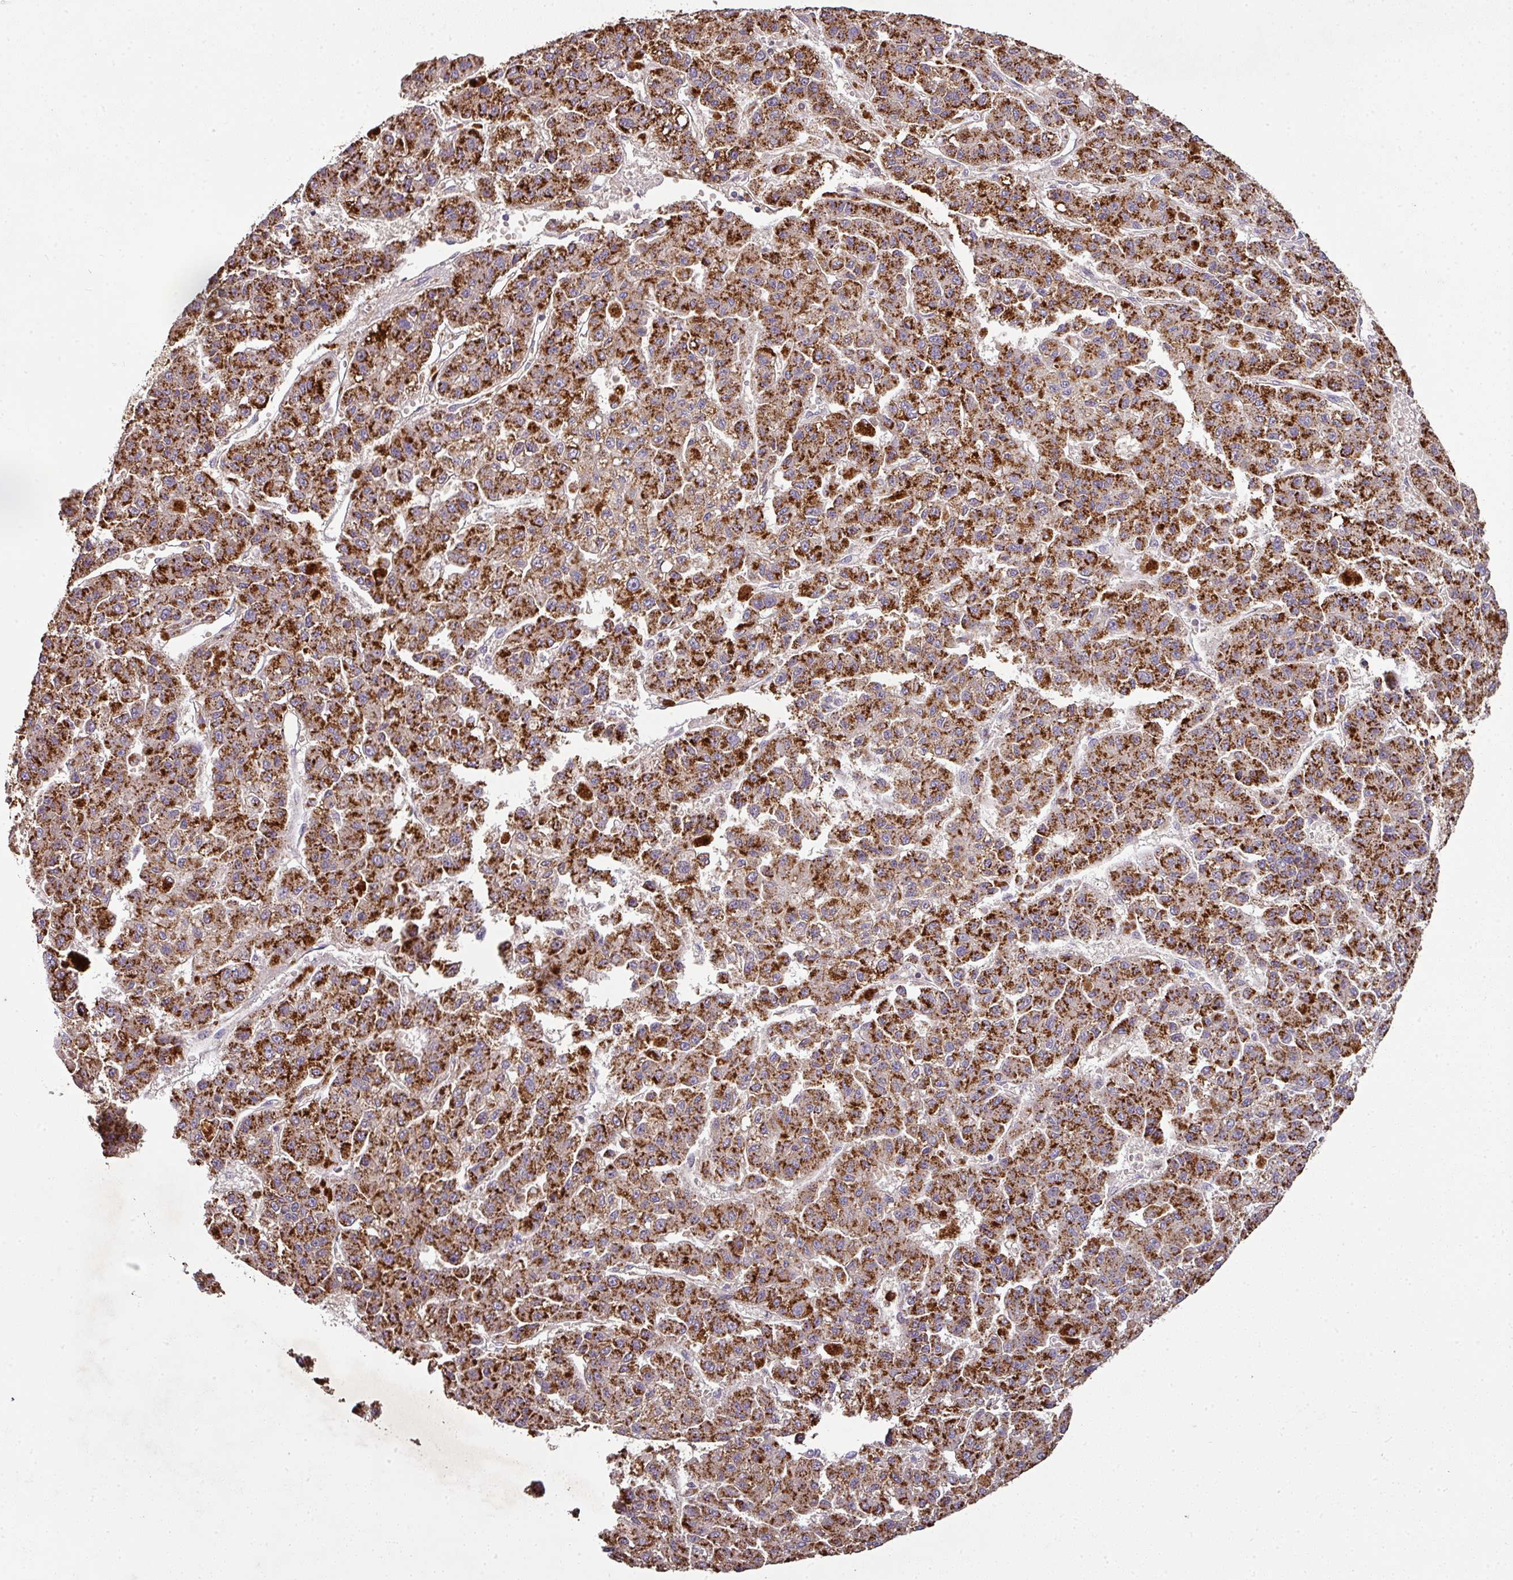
{"staining": {"intensity": "strong", "quantity": ">75%", "location": "cytoplasmic/membranous"}, "tissue": "liver cancer", "cell_type": "Tumor cells", "image_type": "cancer", "snomed": [{"axis": "morphology", "description": "Carcinoma, Hepatocellular, NOS"}, {"axis": "topography", "description": "Liver"}], "caption": "Tumor cells exhibit high levels of strong cytoplasmic/membranous expression in about >75% of cells in human hepatocellular carcinoma (liver). Immunohistochemistry stains the protein of interest in brown and the nuclei are stained blue.", "gene": "CAB39L", "patient": {"sex": "male", "age": 70}}